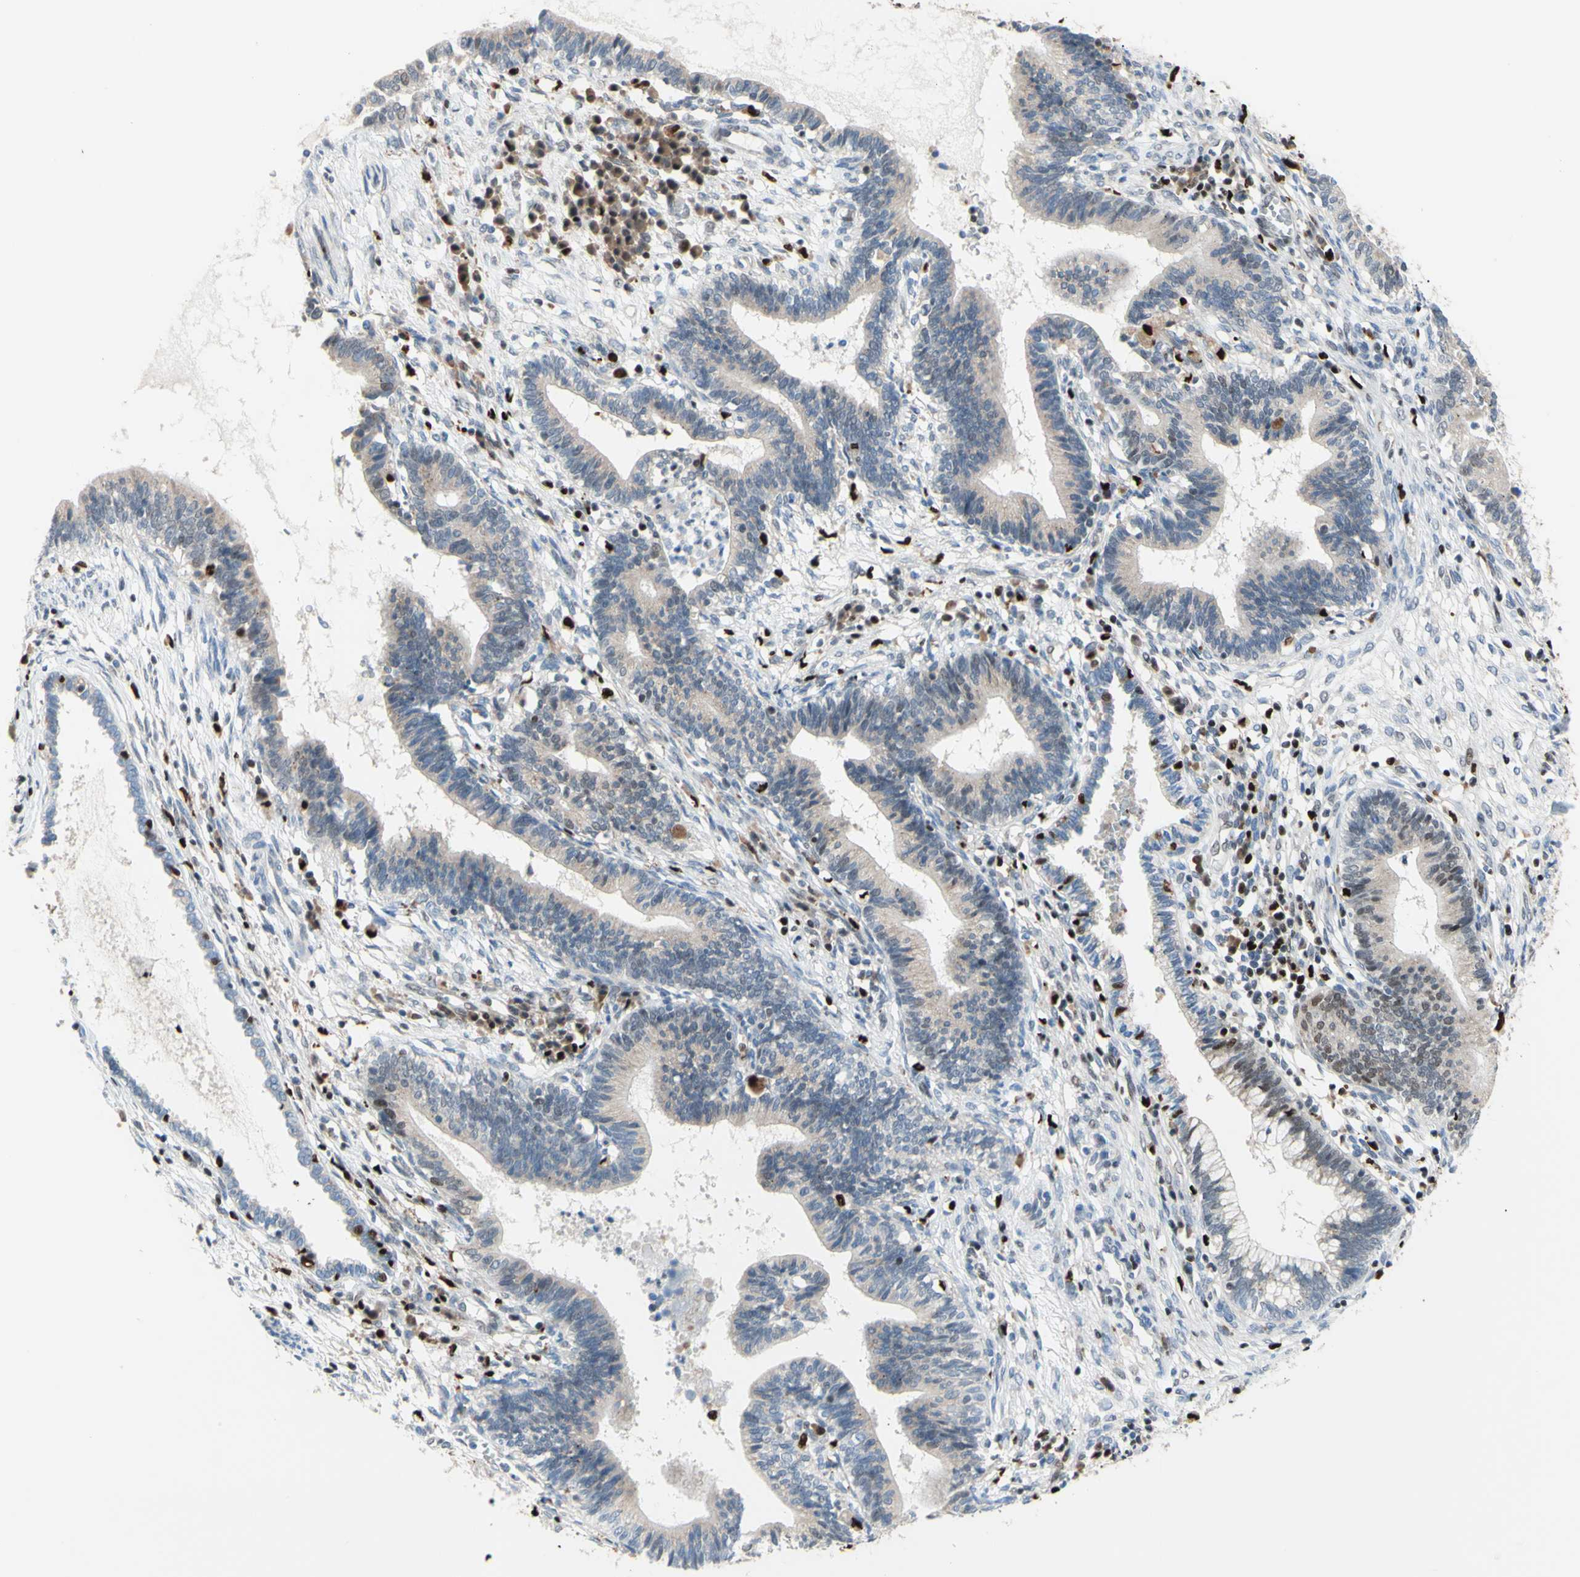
{"staining": {"intensity": "weak", "quantity": ">75%", "location": "cytoplasmic/membranous"}, "tissue": "cervical cancer", "cell_type": "Tumor cells", "image_type": "cancer", "snomed": [{"axis": "morphology", "description": "Adenocarcinoma, NOS"}, {"axis": "topography", "description": "Cervix"}], "caption": "DAB (3,3'-diaminobenzidine) immunohistochemical staining of cervical adenocarcinoma shows weak cytoplasmic/membranous protein positivity in about >75% of tumor cells. The staining is performed using DAB (3,3'-diaminobenzidine) brown chromogen to label protein expression. The nuclei are counter-stained blue using hematoxylin.", "gene": "EED", "patient": {"sex": "female", "age": 44}}